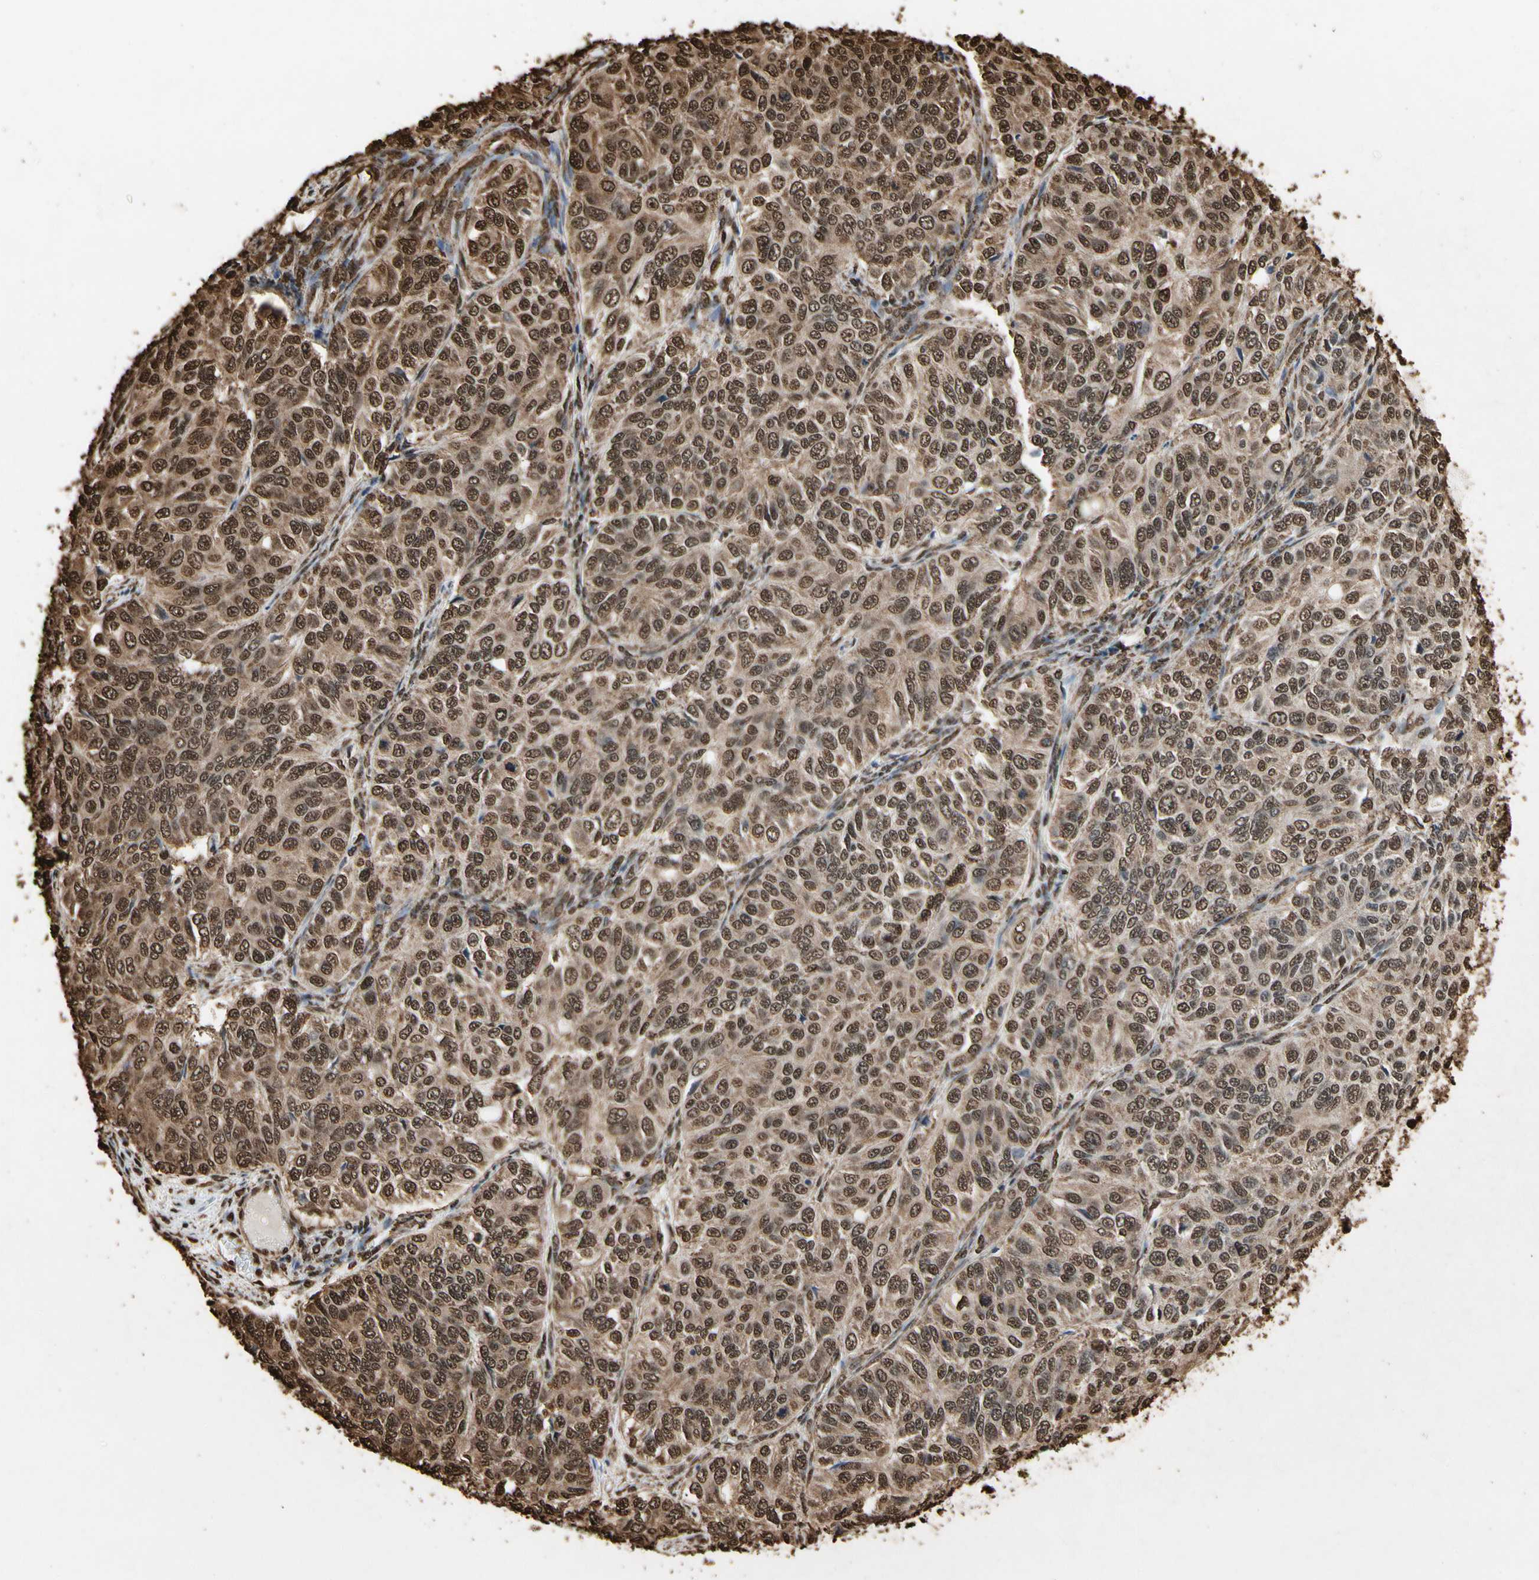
{"staining": {"intensity": "strong", "quantity": ">75%", "location": "cytoplasmic/membranous,nuclear"}, "tissue": "ovarian cancer", "cell_type": "Tumor cells", "image_type": "cancer", "snomed": [{"axis": "morphology", "description": "Carcinoma, endometroid"}, {"axis": "topography", "description": "Ovary"}], "caption": "Ovarian cancer tissue demonstrates strong cytoplasmic/membranous and nuclear positivity in about >75% of tumor cells, visualized by immunohistochemistry. Nuclei are stained in blue.", "gene": "HNRNPK", "patient": {"sex": "female", "age": 51}}